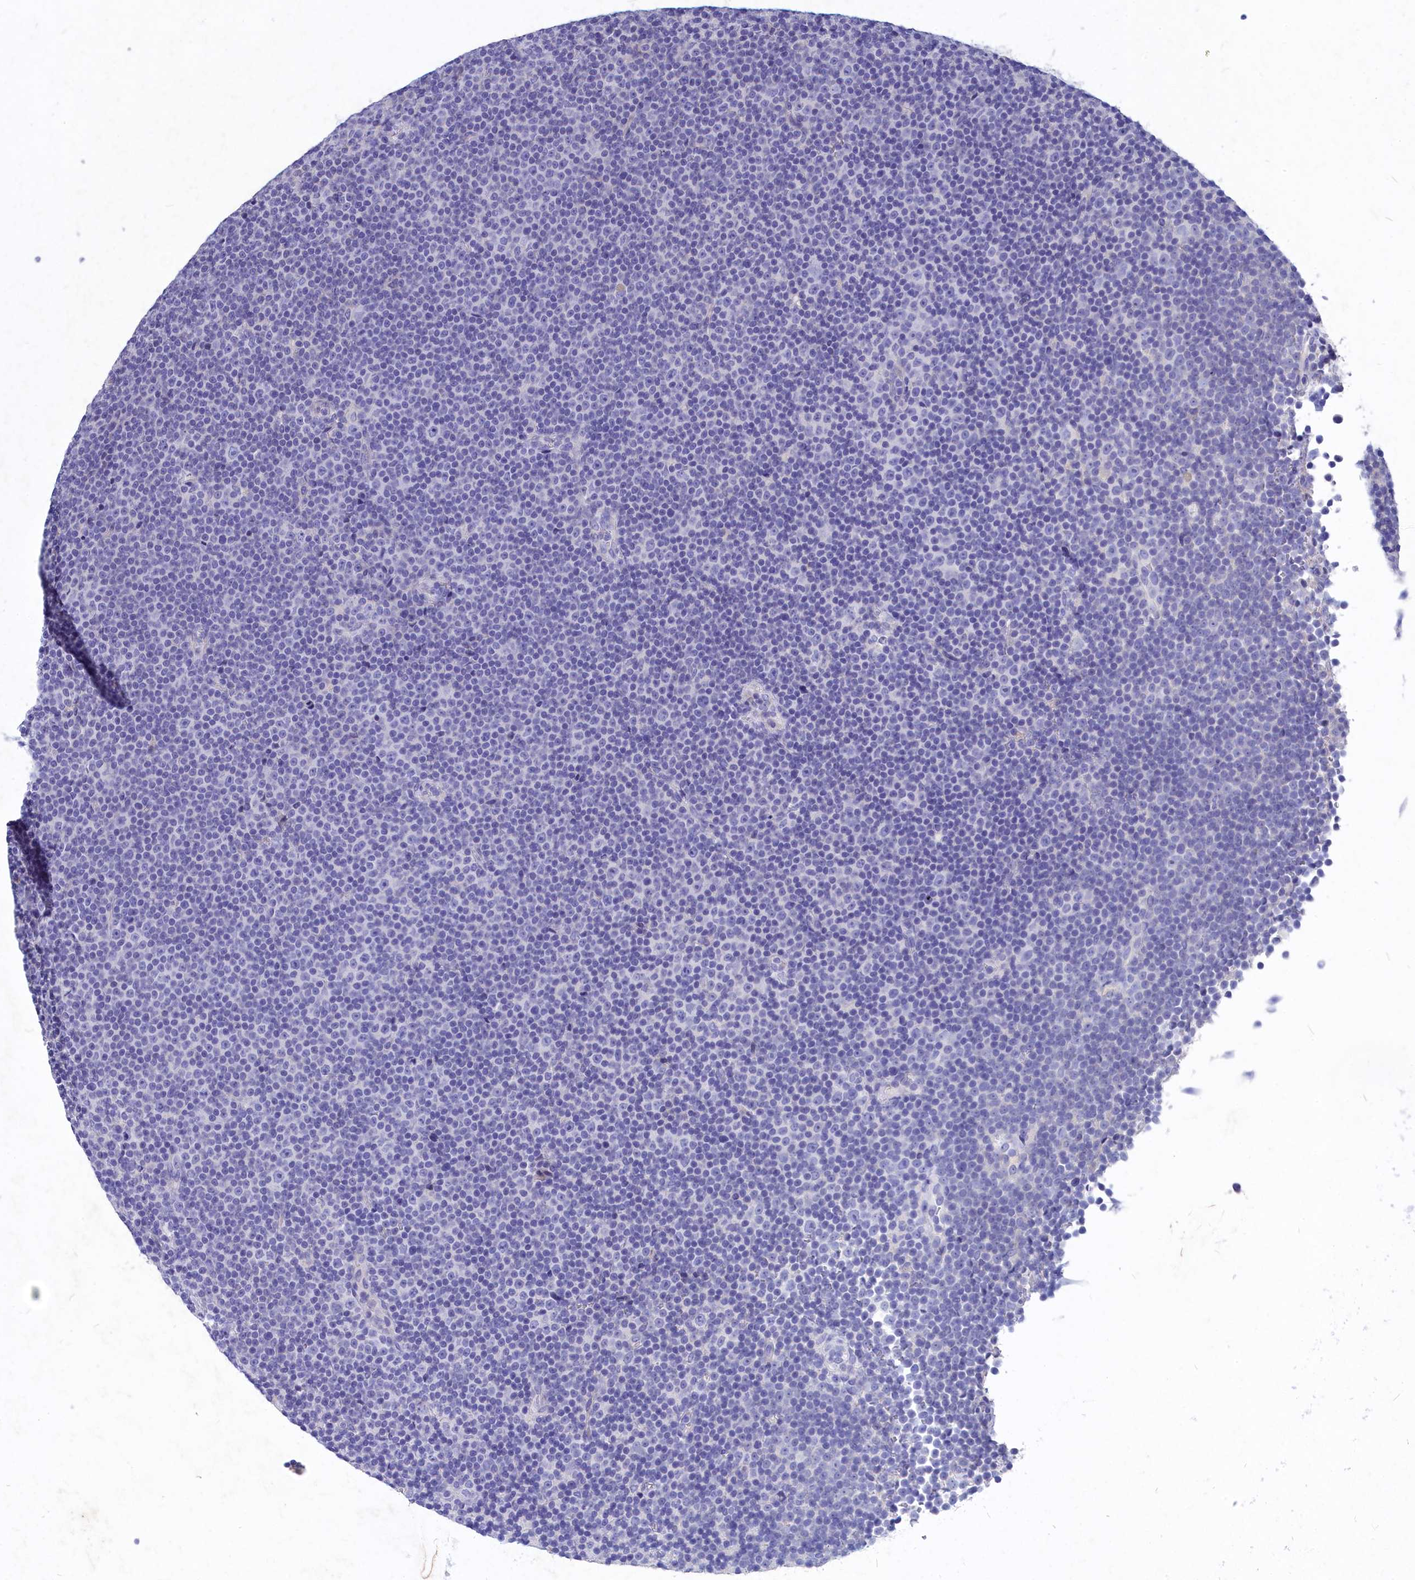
{"staining": {"intensity": "negative", "quantity": "none", "location": "none"}, "tissue": "lymphoma", "cell_type": "Tumor cells", "image_type": "cancer", "snomed": [{"axis": "morphology", "description": "Malignant lymphoma, non-Hodgkin's type, Low grade"}, {"axis": "topography", "description": "Lymph node"}], "caption": "Immunohistochemical staining of malignant lymphoma, non-Hodgkin's type (low-grade) reveals no significant positivity in tumor cells. (DAB (3,3'-diaminobenzidine) IHC with hematoxylin counter stain).", "gene": "DEFB119", "patient": {"sex": "female", "age": 67}}